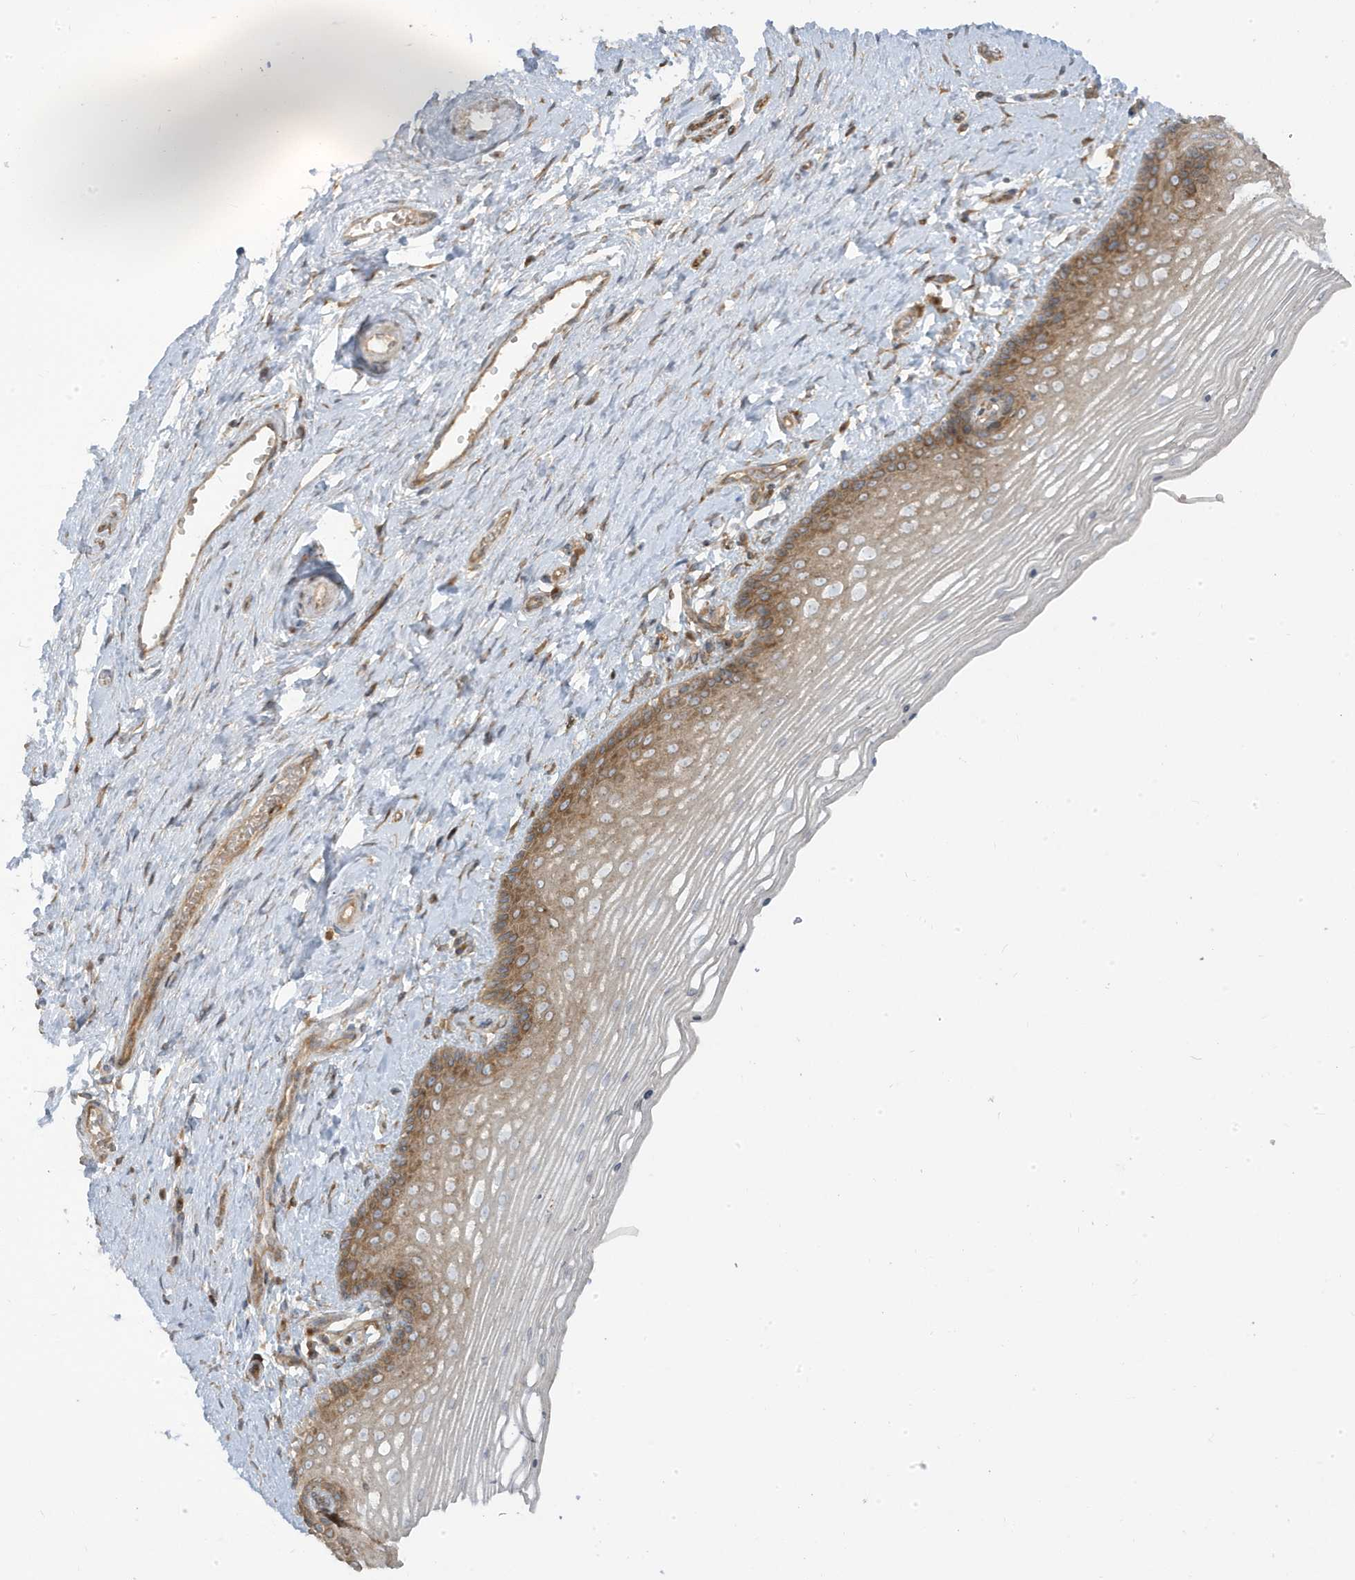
{"staining": {"intensity": "moderate", "quantity": "25%-75%", "location": "cytoplasmic/membranous"}, "tissue": "vagina", "cell_type": "Squamous epithelial cells", "image_type": "normal", "snomed": [{"axis": "morphology", "description": "Normal tissue, NOS"}, {"axis": "topography", "description": "Vagina"}], "caption": "A medium amount of moderate cytoplasmic/membranous staining is seen in approximately 25%-75% of squamous epithelial cells in normal vagina. Nuclei are stained in blue.", "gene": "STAM", "patient": {"sex": "female", "age": 46}}